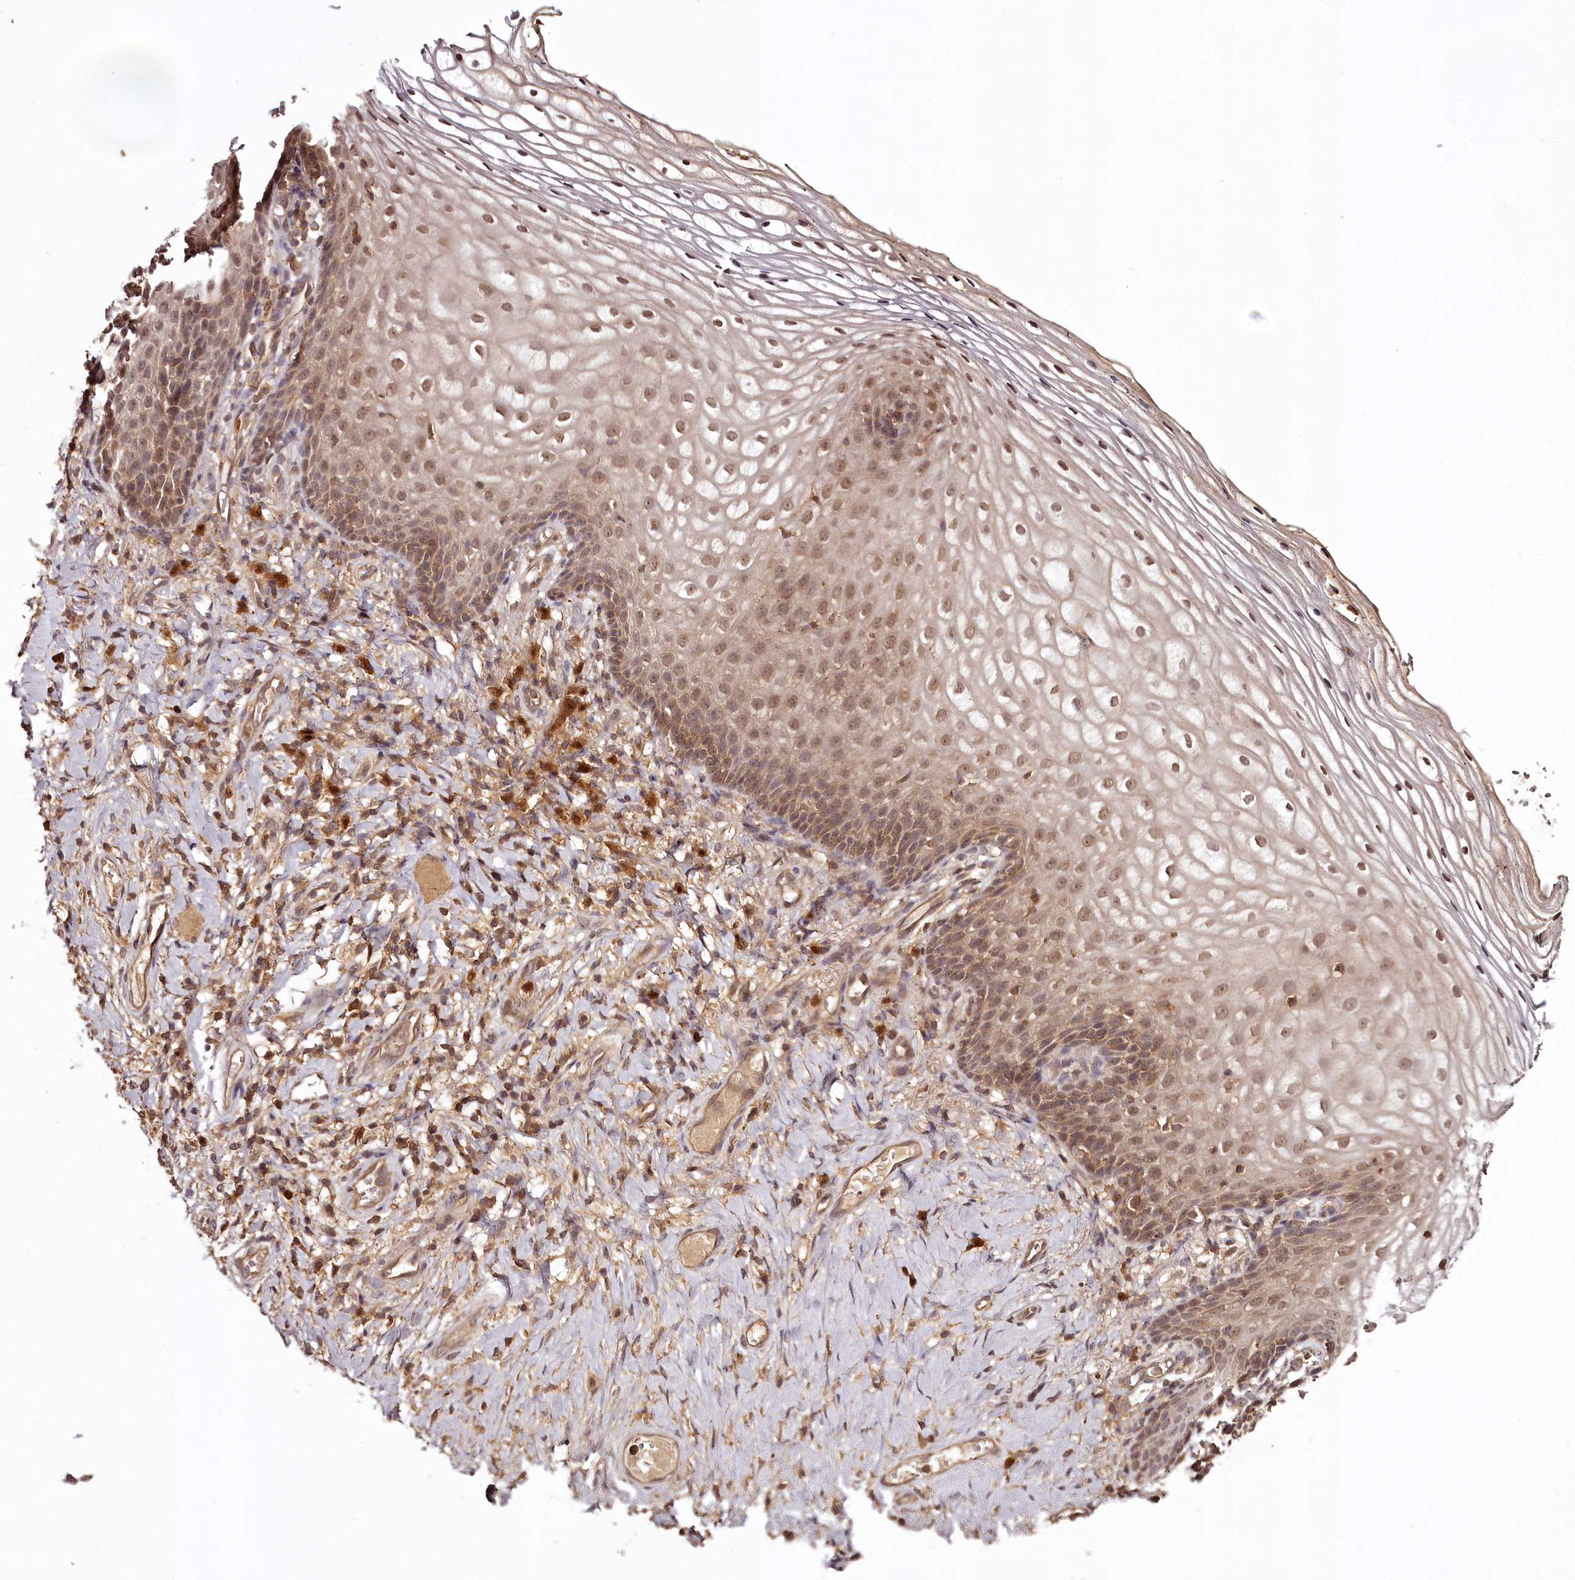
{"staining": {"intensity": "moderate", "quantity": ">75%", "location": "cytoplasmic/membranous,nuclear"}, "tissue": "vagina", "cell_type": "Squamous epithelial cells", "image_type": "normal", "snomed": [{"axis": "morphology", "description": "Normal tissue, NOS"}, {"axis": "topography", "description": "Vagina"}], "caption": "Protein staining reveals moderate cytoplasmic/membranous,nuclear staining in approximately >75% of squamous epithelial cells in benign vagina. The staining is performed using DAB (3,3'-diaminobenzidine) brown chromogen to label protein expression. The nuclei are counter-stained blue using hematoxylin.", "gene": "TTC12", "patient": {"sex": "female", "age": 60}}